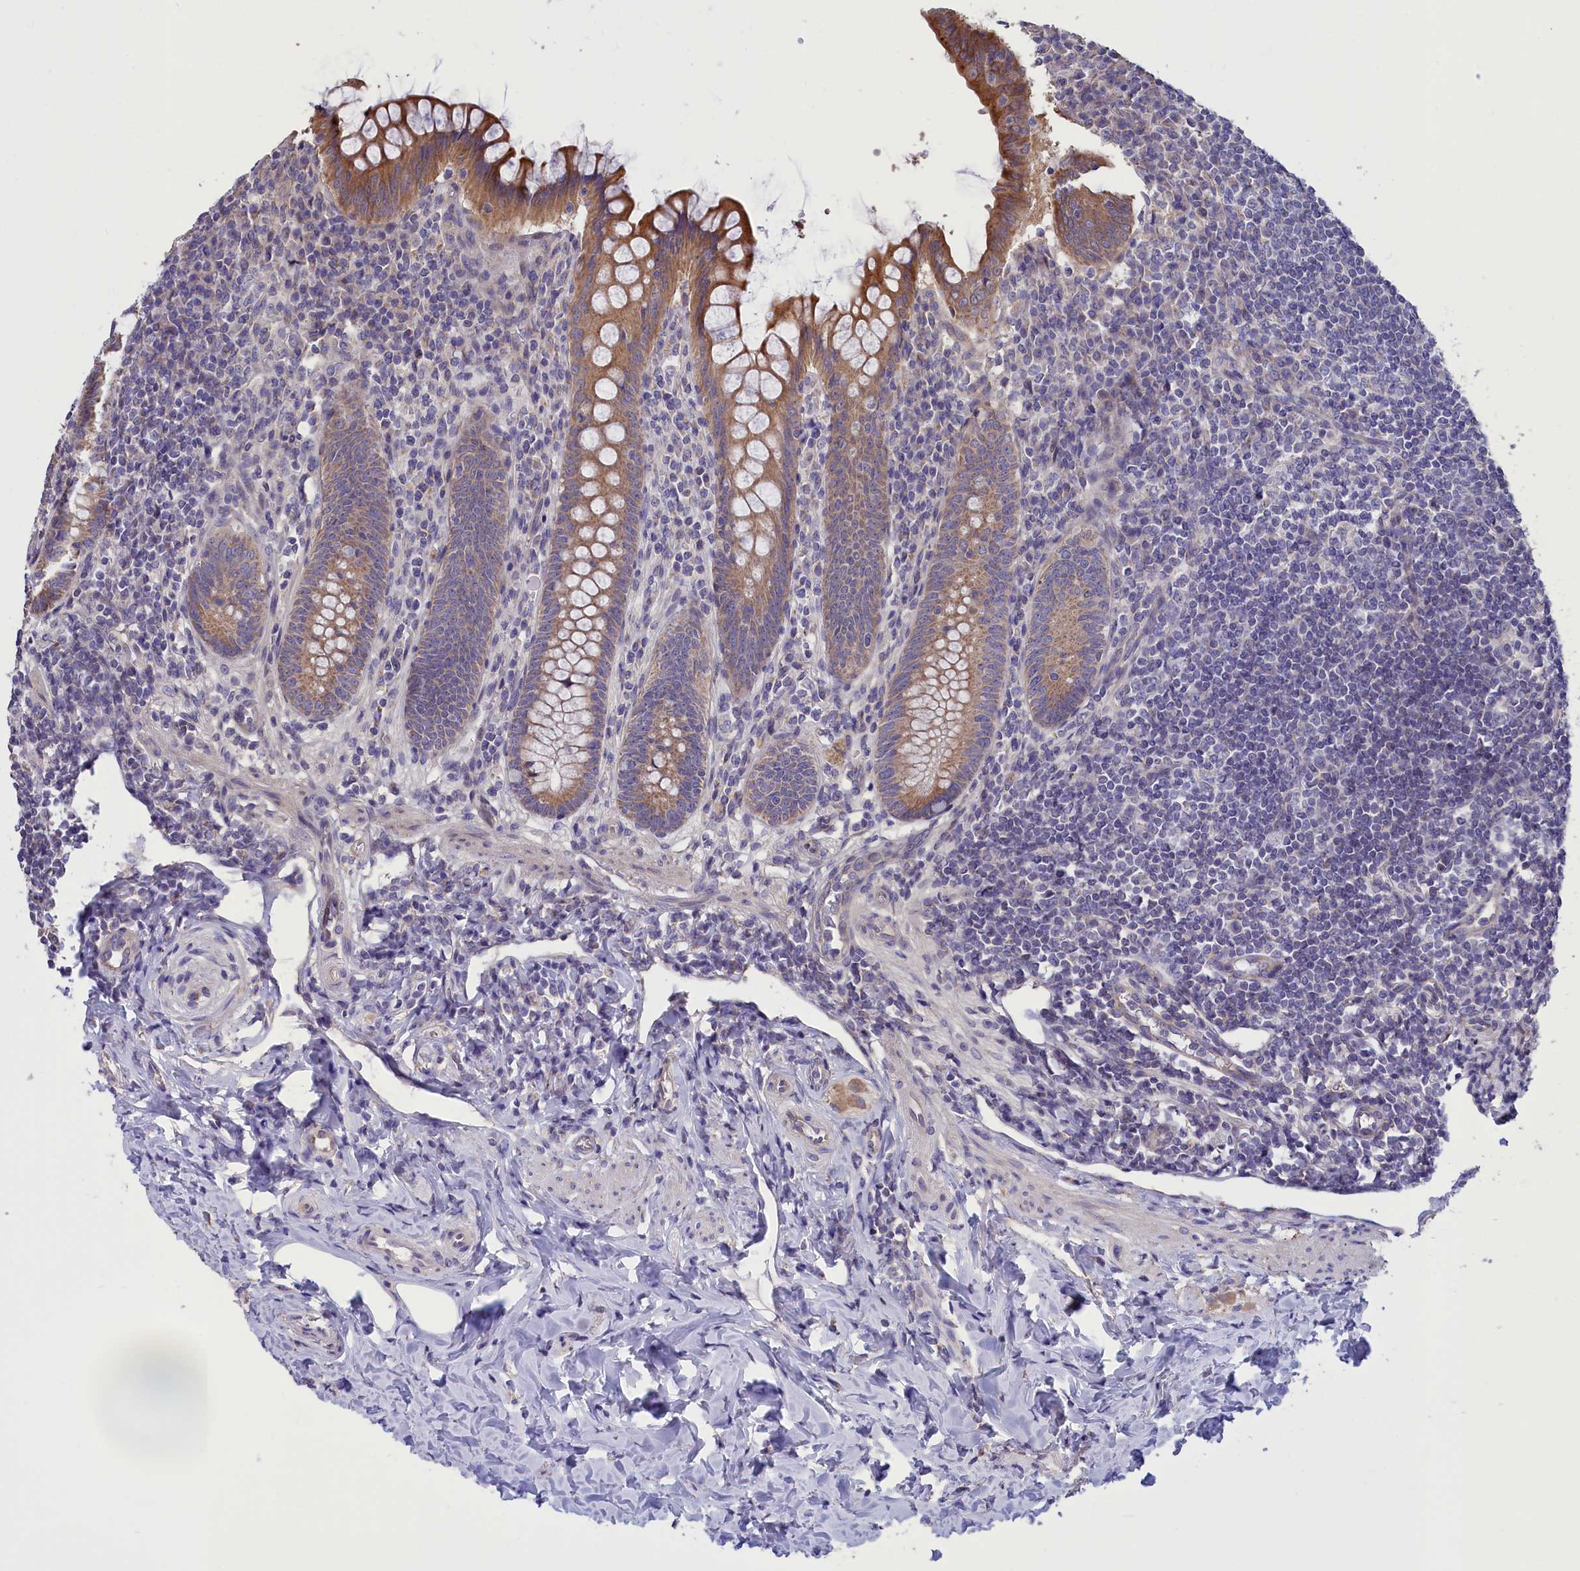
{"staining": {"intensity": "moderate", "quantity": ">75%", "location": "cytoplasmic/membranous"}, "tissue": "appendix", "cell_type": "Glandular cells", "image_type": "normal", "snomed": [{"axis": "morphology", "description": "Normal tissue, NOS"}, {"axis": "topography", "description": "Appendix"}], "caption": "Moderate cytoplasmic/membranous expression is present in approximately >75% of glandular cells in benign appendix.", "gene": "CYP2U1", "patient": {"sex": "female", "age": 33}}